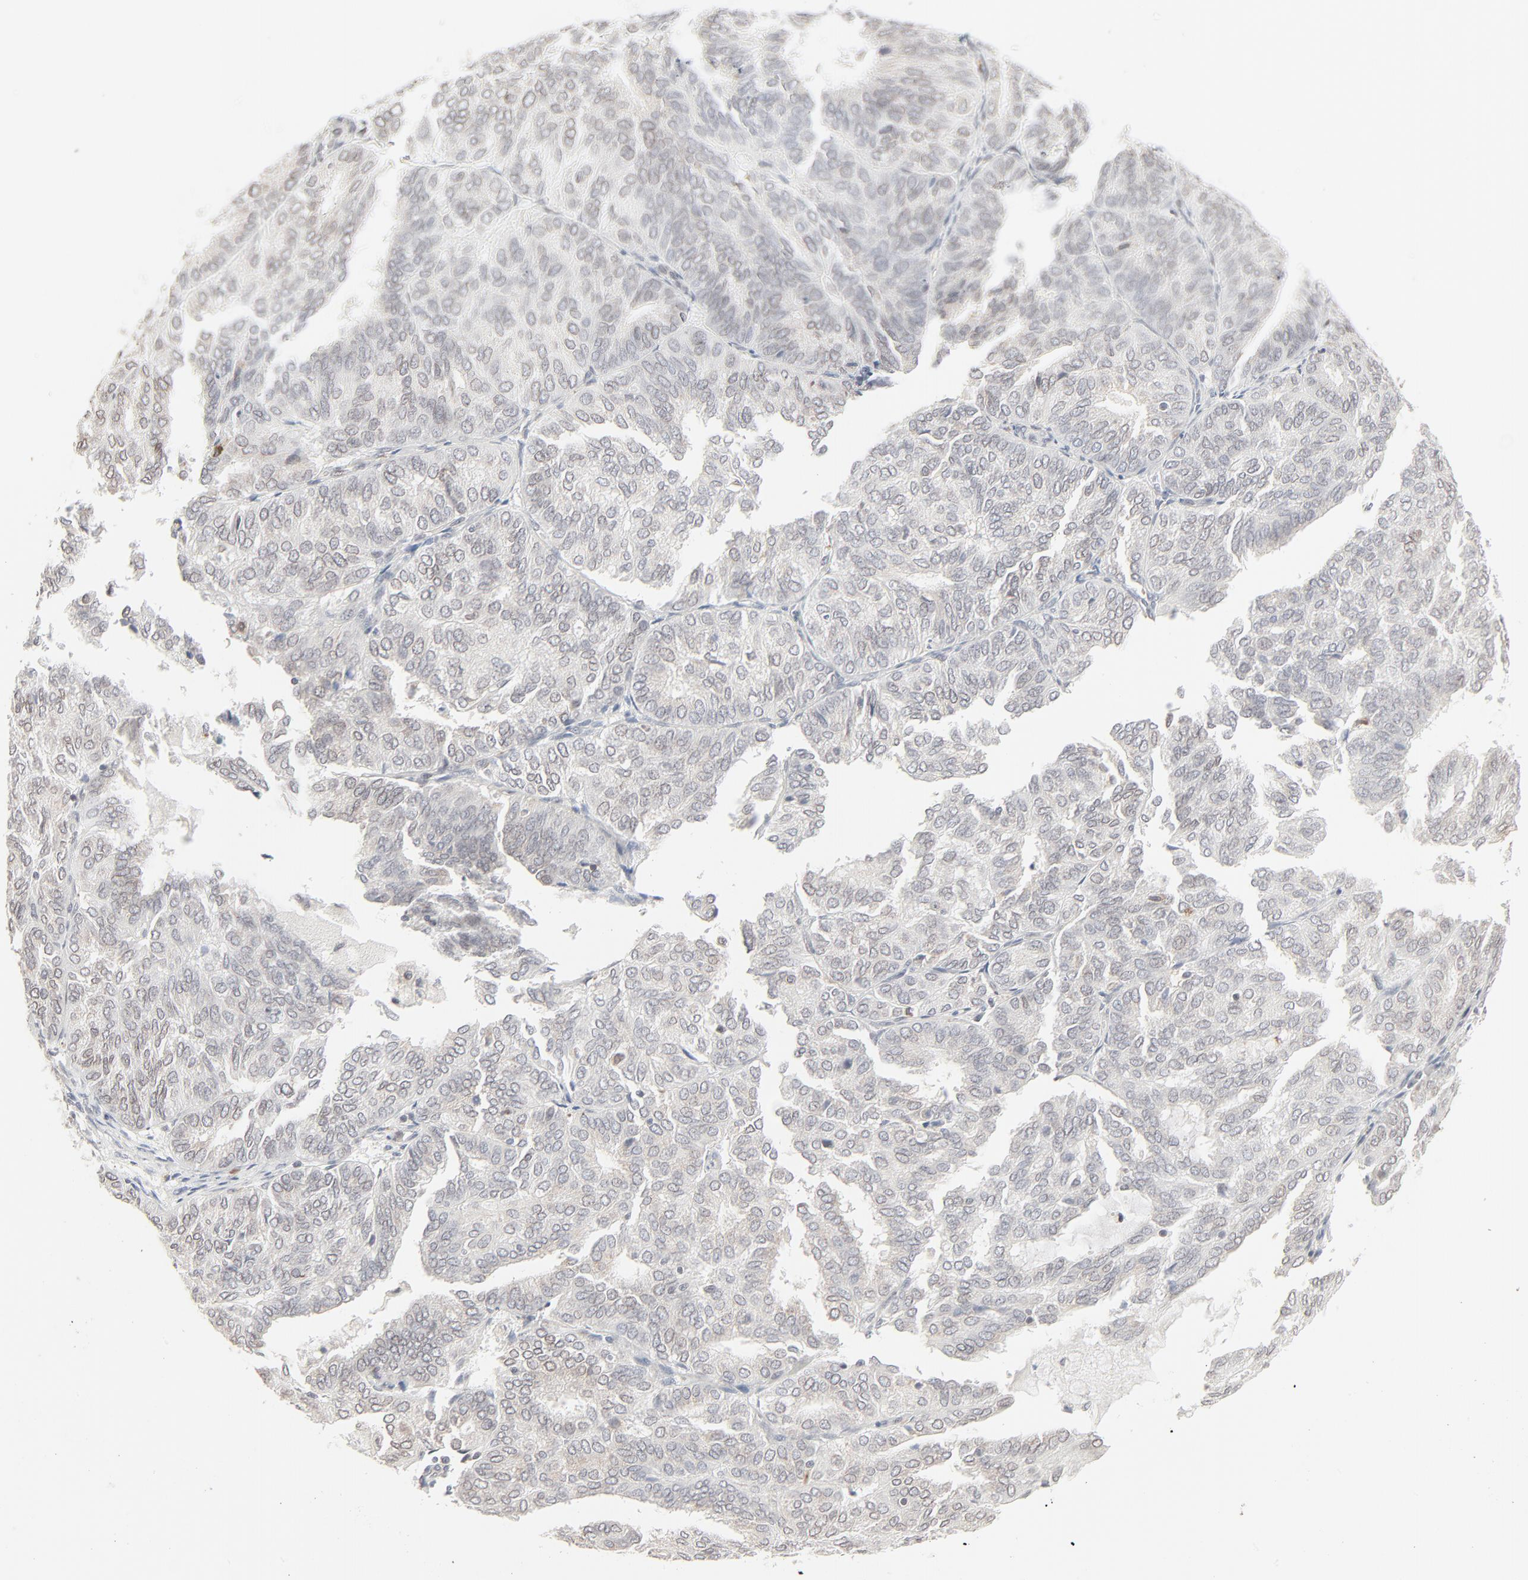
{"staining": {"intensity": "weak", "quantity": "<25%", "location": "cytoplasmic/membranous,nuclear"}, "tissue": "endometrial cancer", "cell_type": "Tumor cells", "image_type": "cancer", "snomed": [{"axis": "morphology", "description": "Adenocarcinoma, NOS"}, {"axis": "topography", "description": "Endometrium"}], "caption": "Immunohistochemistry (IHC) of endometrial adenocarcinoma demonstrates no expression in tumor cells.", "gene": "MAD1L1", "patient": {"sex": "female", "age": 59}}